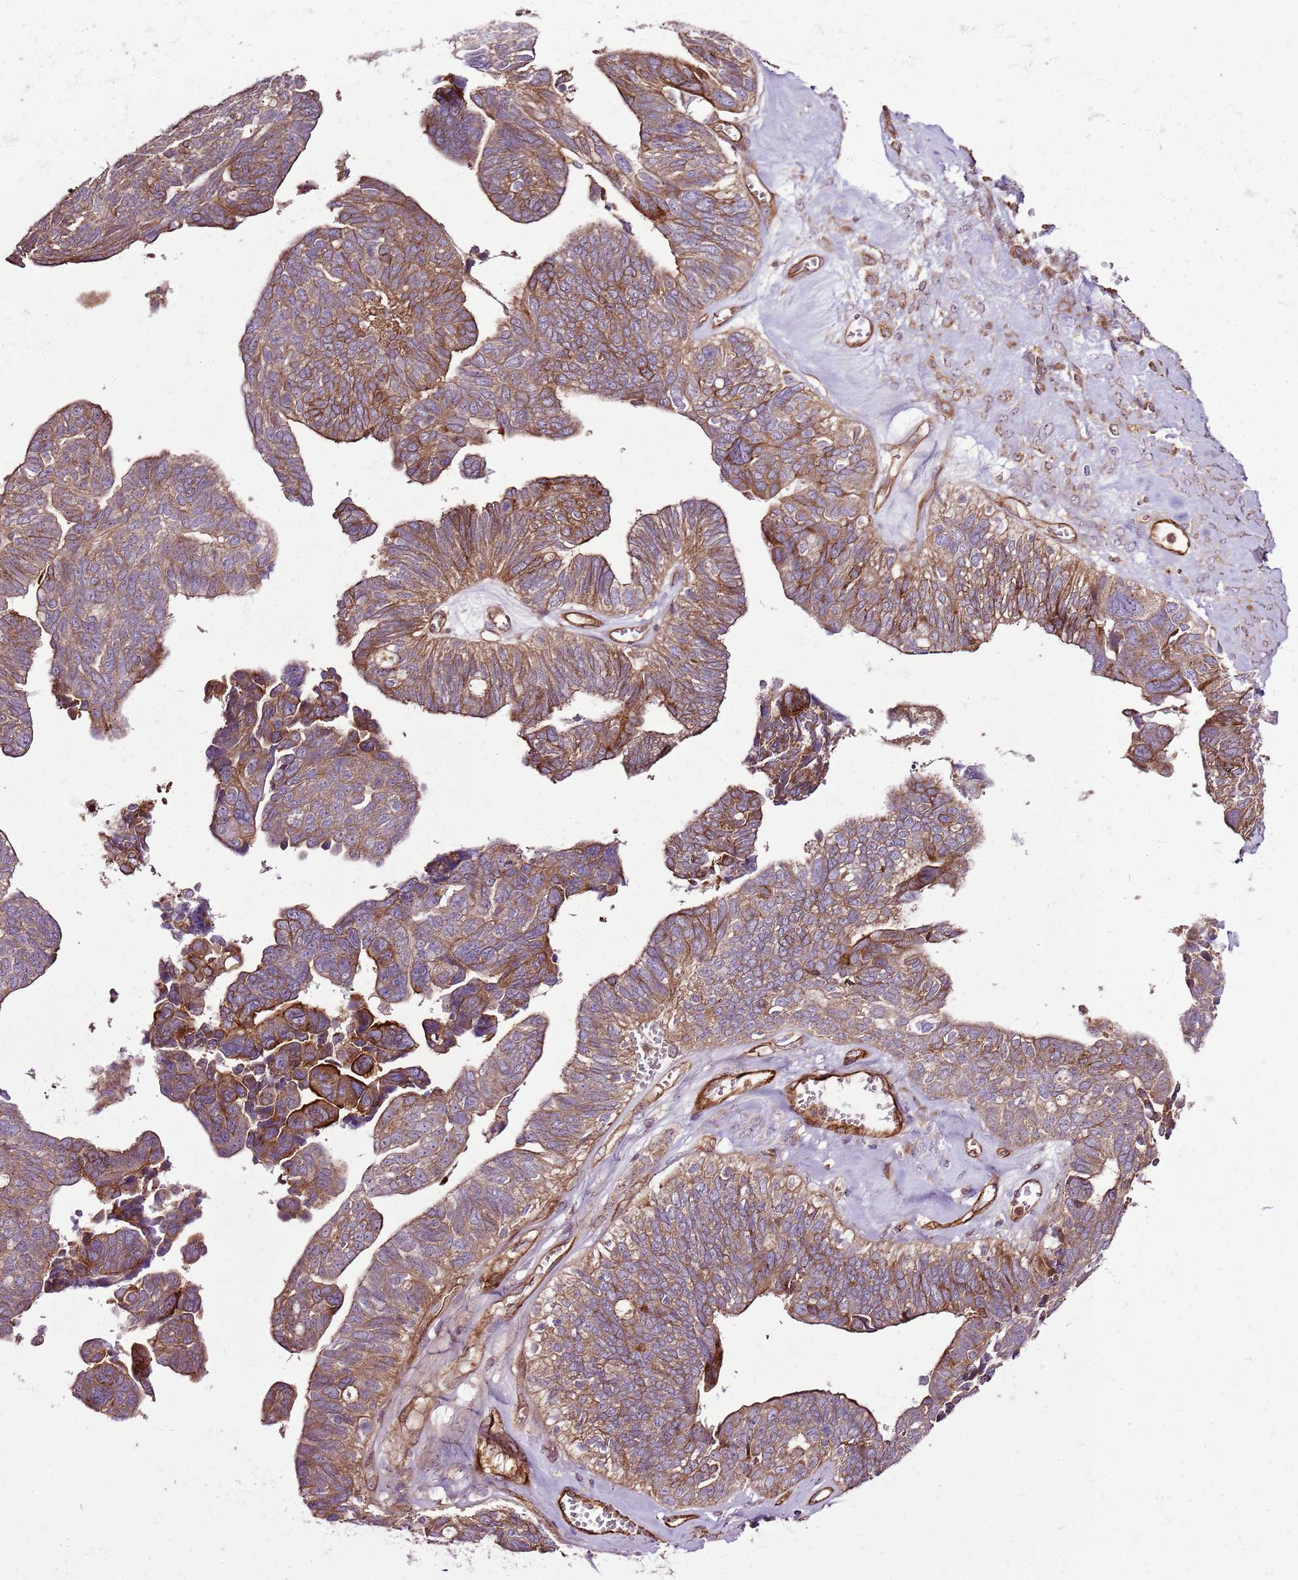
{"staining": {"intensity": "moderate", "quantity": ">75%", "location": "cytoplasmic/membranous"}, "tissue": "ovarian cancer", "cell_type": "Tumor cells", "image_type": "cancer", "snomed": [{"axis": "morphology", "description": "Cystadenocarcinoma, serous, NOS"}, {"axis": "topography", "description": "Ovary"}], "caption": "Immunohistochemical staining of human serous cystadenocarcinoma (ovarian) reveals medium levels of moderate cytoplasmic/membranous expression in about >75% of tumor cells.", "gene": "ZNF827", "patient": {"sex": "female", "age": 79}}